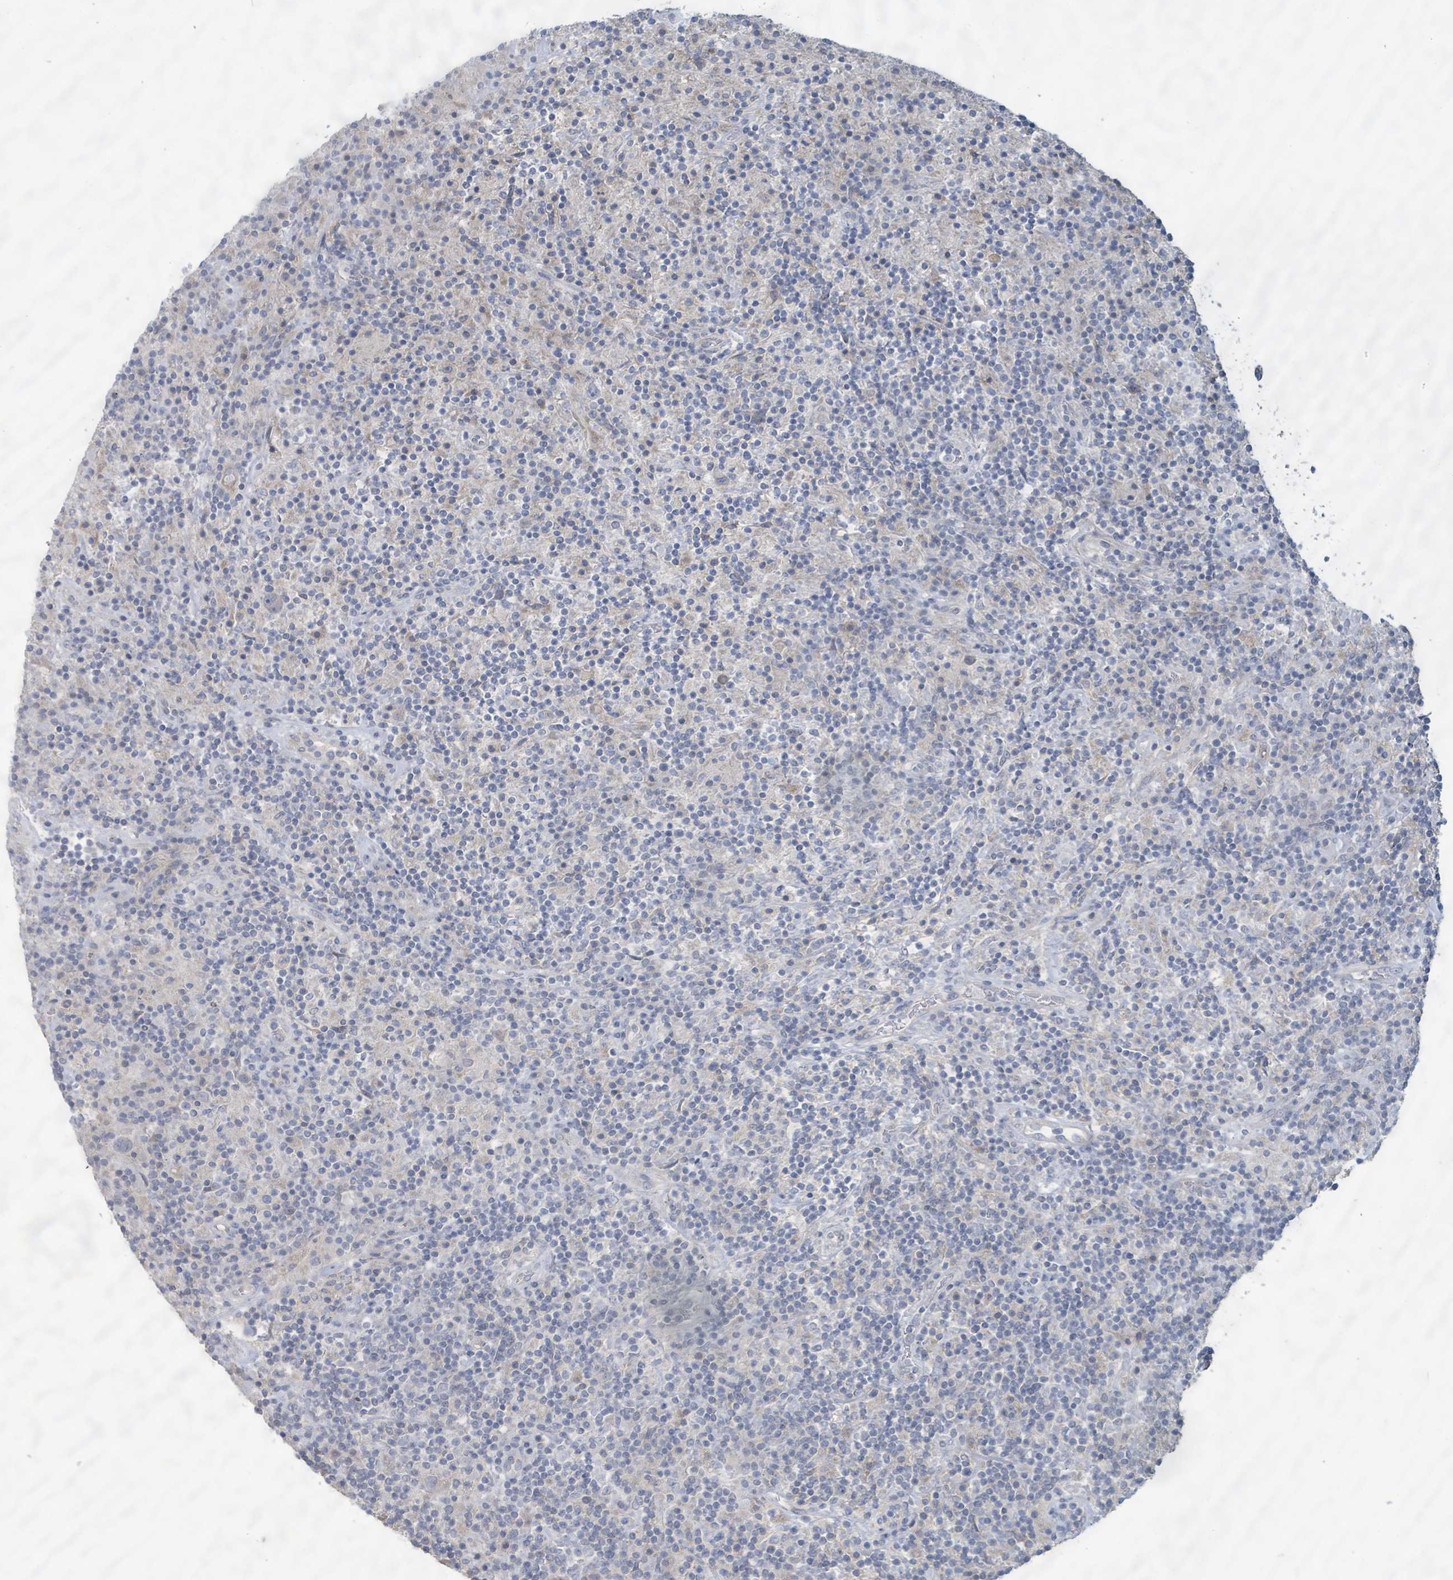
{"staining": {"intensity": "negative", "quantity": "none", "location": "none"}, "tissue": "lymphoma", "cell_type": "Tumor cells", "image_type": "cancer", "snomed": [{"axis": "morphology", "description": "Hodgkin's disease, NOS"}, {"axis": "topography", "description": "Lymph node"}], "caption": "Hodgkin's disease was stained to show a protein in brown. There is no significant staining in tumor cells.", "gene": "KCNS2", "patient": {"sex": "male", "age": 70}}